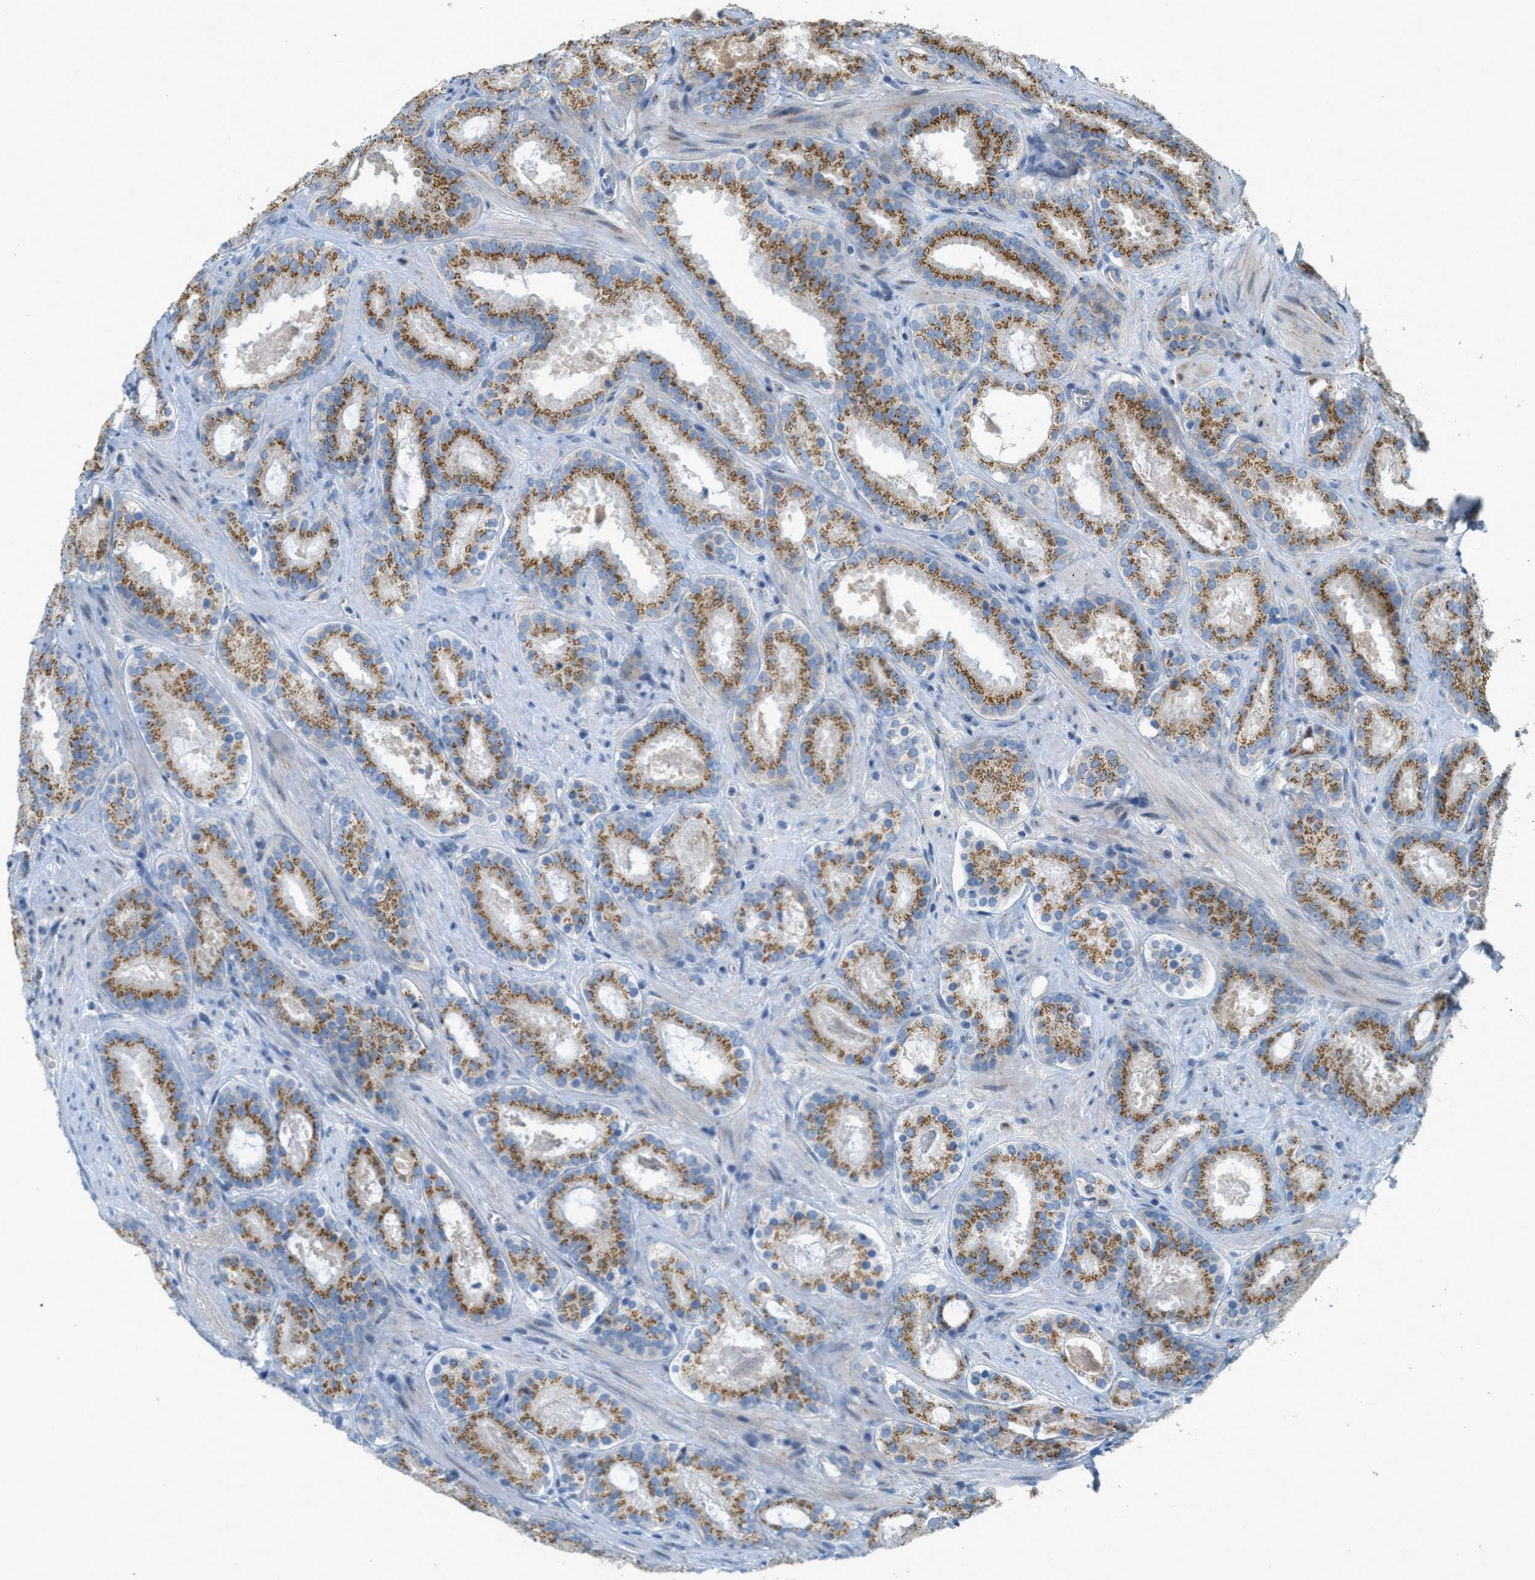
{"staining": {"intensity": "moderate", "quantity": ">75%", "location": "cytoplasmic/membranous"}, "tissue": "prostate cancer", "cell_type": "Tumor cells", "image_type": "cancer", "snomed": [{"axis": "morphology", "description": "Adenocarcinoma, Low grade"}, {"axis": "topography", "description": "Prostate"}], "caption": "Protein expression analysis of prostate cancer (low-grade adenocarcinoma) displays moderate cytoplasmic/membranous expression in about >75% of tumor cells.", "gene": "ZFPL1", "patient": {"sex": "male", "age": 69}}